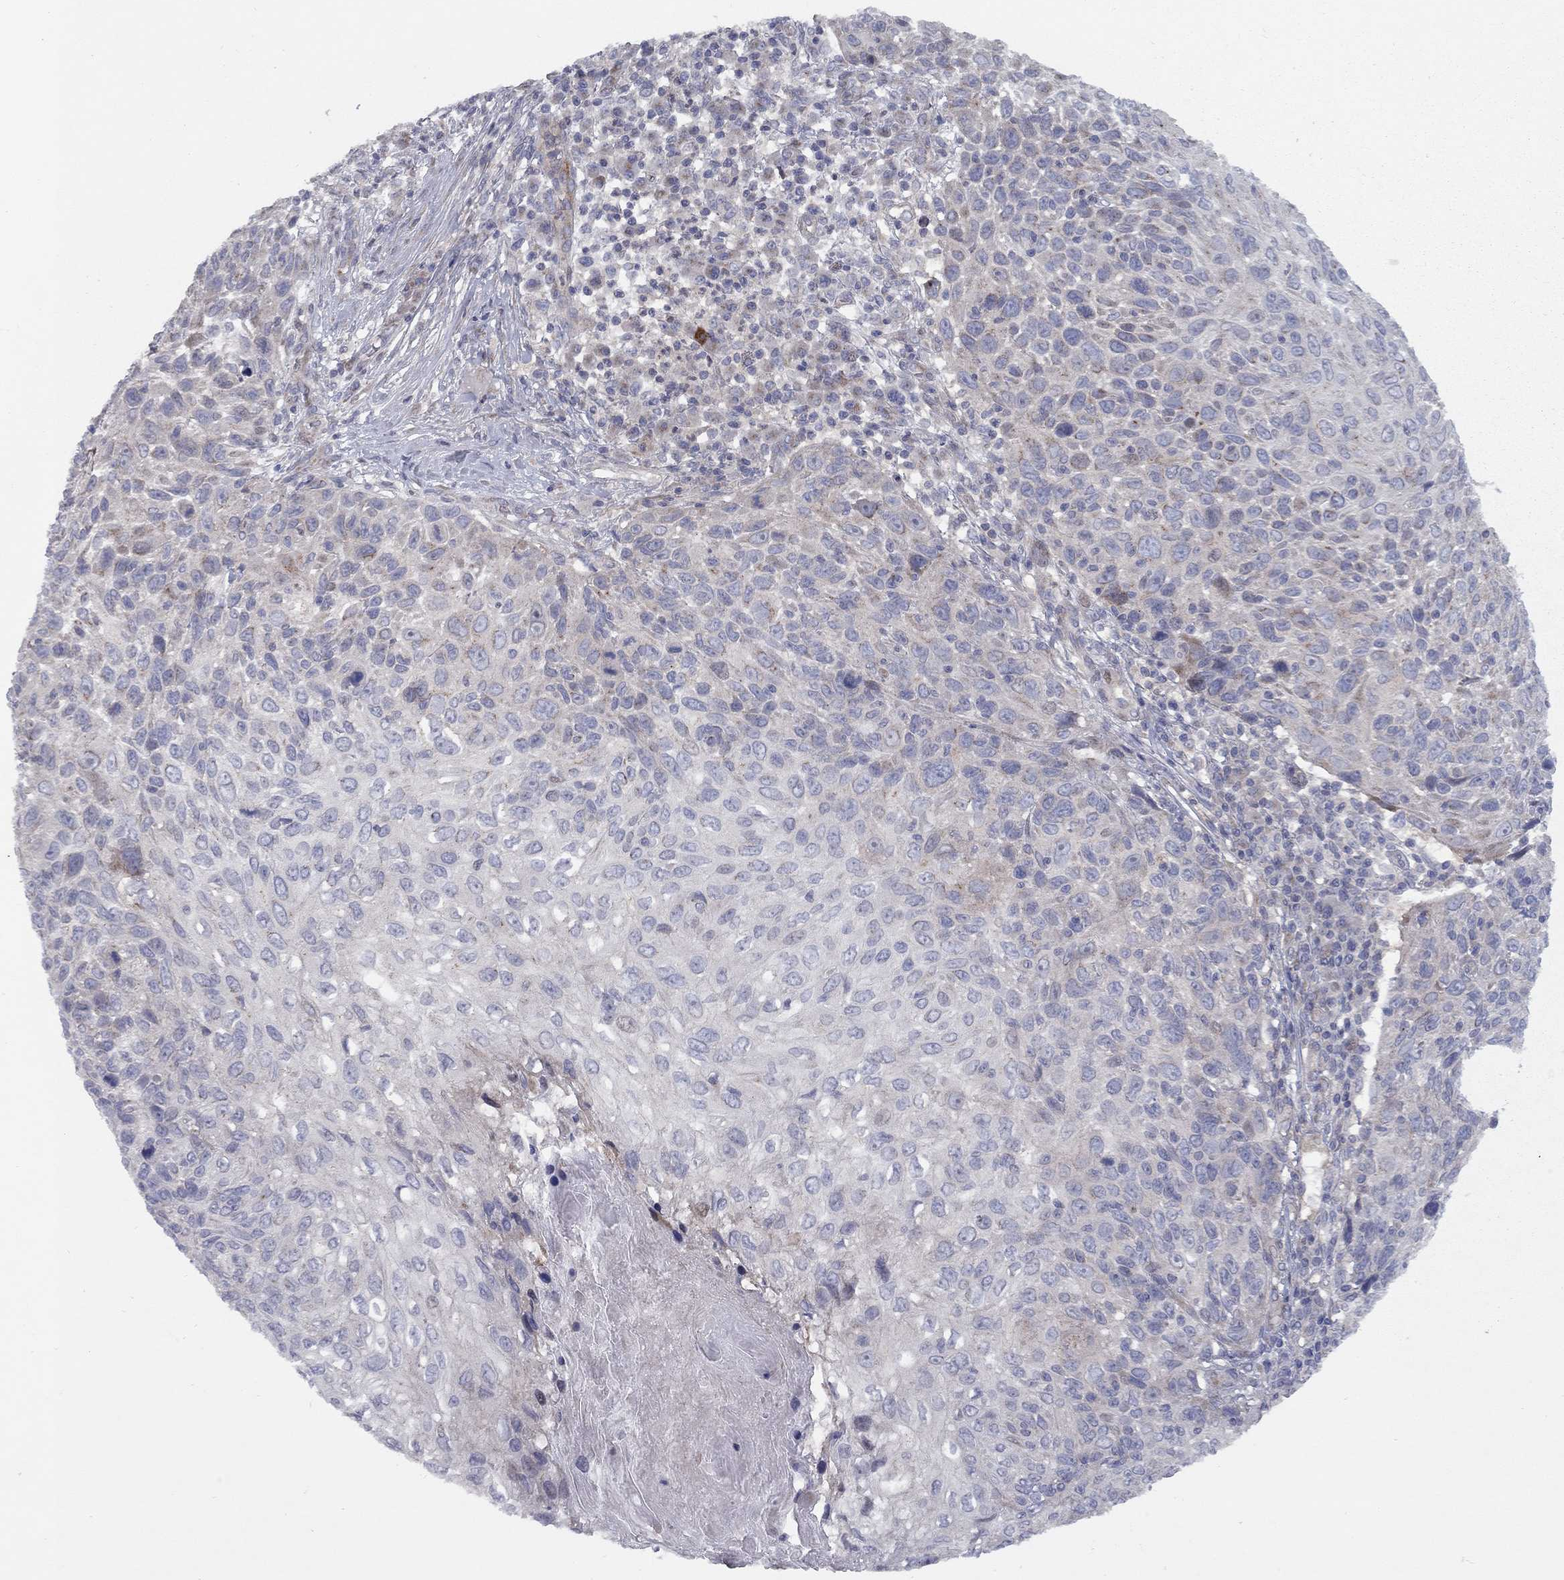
{"staining": {"intensity": "negative", "quantity": "none", "location": "none"}, "tissue": "skin cancer", "cell_type": "Tumor cells", "image_type": "cancer", "snomed": [{"axis": "morphology", "description": "Squamous cell carcinoma, NOS"}, {"axis": "topography", "description": "Skin"}], "caption": "Tumor cells are negative for protein expression in human squamous cell carcinoma (skin).", "gene": "DUSP7", "patient": {"sex": "male", "age": 92}}